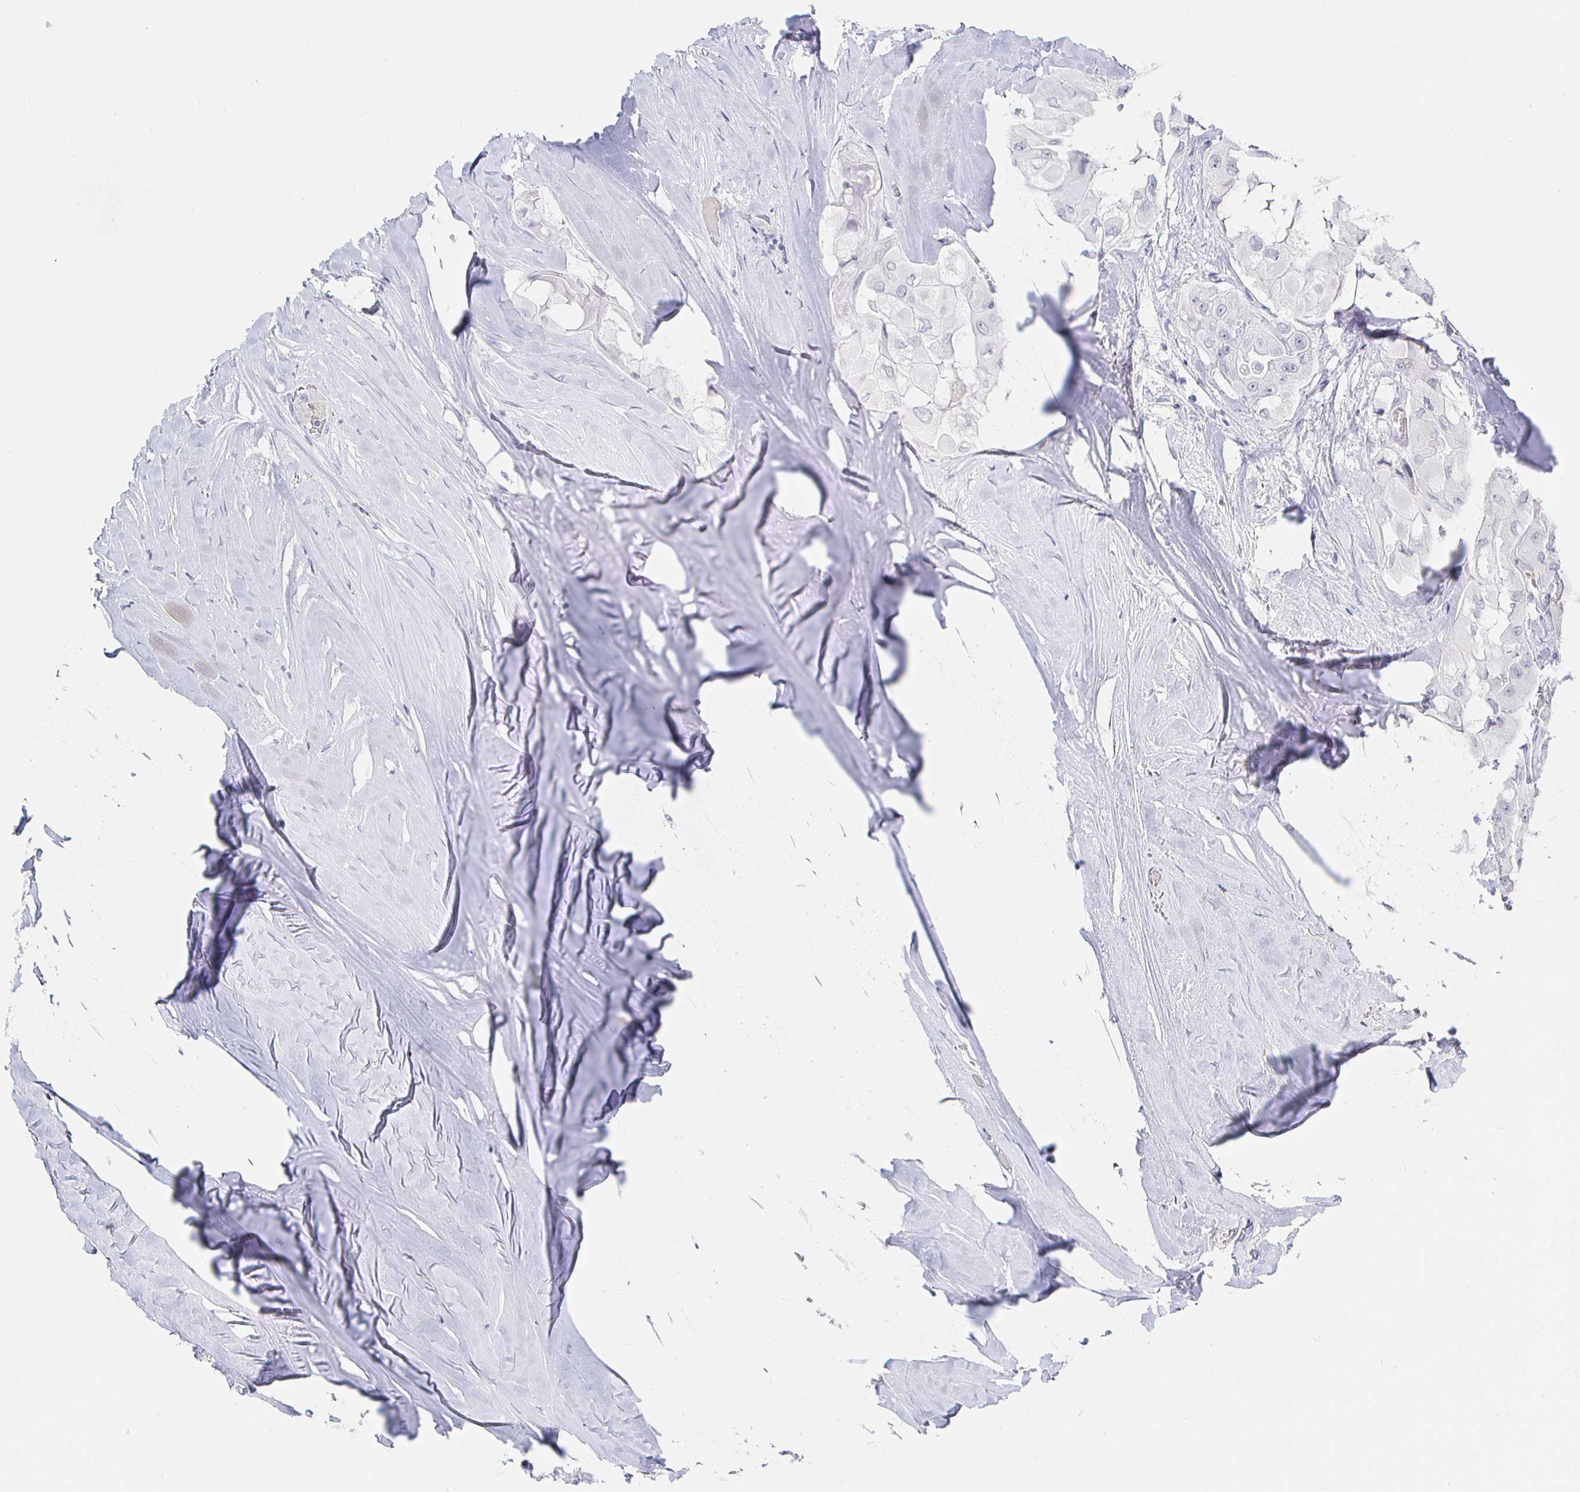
{"staining": {"intensity": "negative", "quantity": "none", "location": "none"}, "tissue": "thyroid cancer", "cell_type": "Tumor cells", "image_type": "cancer", "snomed": [{"axis": "morphology", "description": "Normal tissue, NOS"}, {"axis": "morphology", "description": "Papillary adenocarcinoma, NOS"}, {"axis": "topography", "description": "Thyroid gland"}], "caption": "A high-resolution photomicrograph shows immunohistochemistry staining of thyroid cancer (papillary adenocarcinoma), which shows no significant positivity in tumor cells. The staining is performed using DAB brown chromogen with nuclei counter-stained in using hematoxylin.", "gene": "LRRC23", "patient": {"sex": "female", "age": 59}}